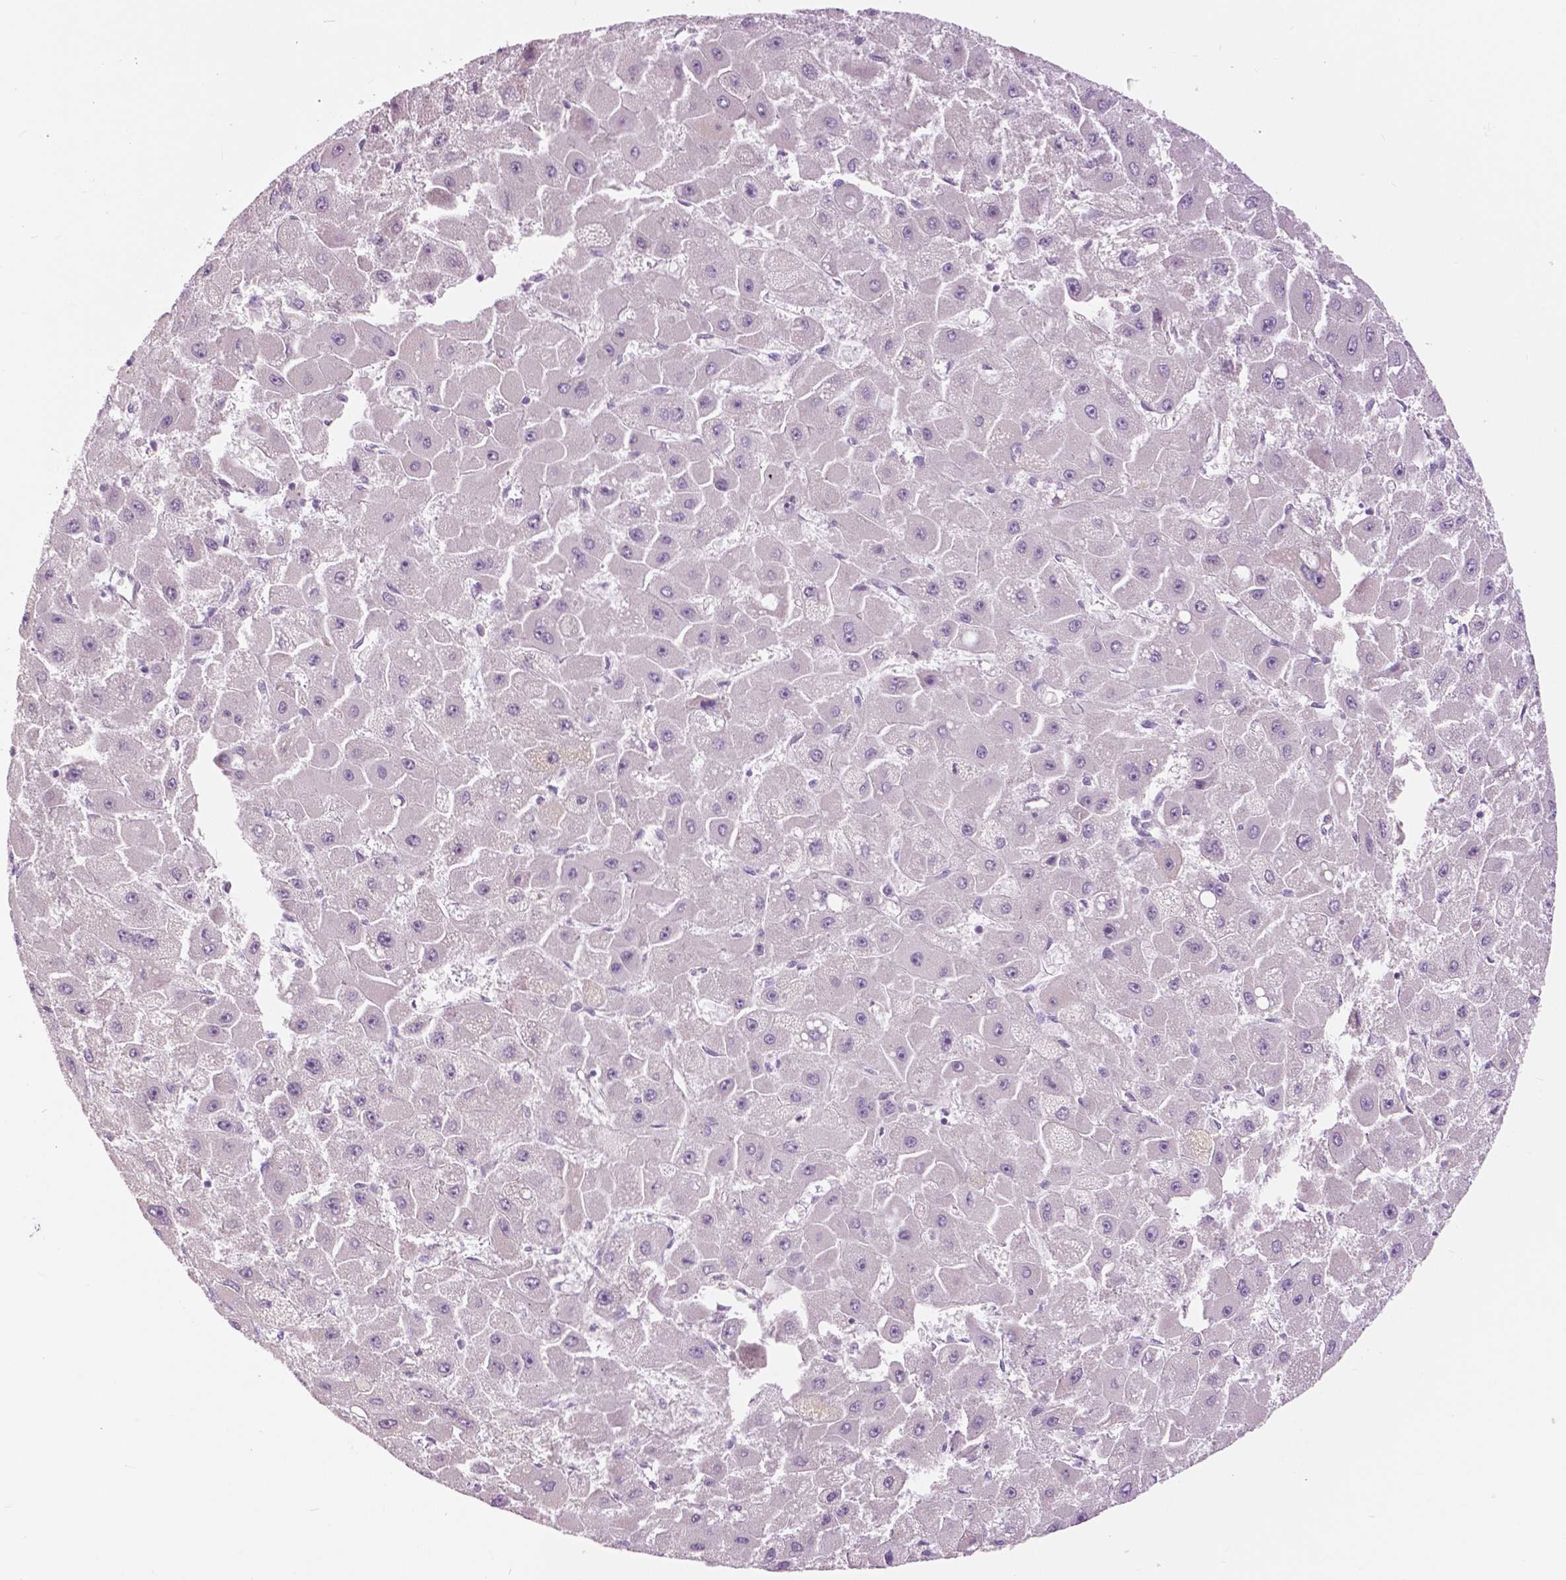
{"staining": {"intensity": "negative", "quantity": "none", "location": "none"}, "tissue": "liver cancer", "cell_type": "Tumor cells", "image_type": "cancer", "snomed": [{"axis": "morphology", "description": "Carcinoma, Hepatocellular, NOS"}, {"axis": "topography", "description": "Liver"}], "caption": "Micrograph shows no protein expression in tumor cells of liver cancer (hepatocellular carcinoma) tissue. The staining was performed using DAB to visualize the protein expression in brown, while the nuclei were stained in blue with hematoxylin (Magnification: 20x).", "gene": "SERPINI1", "patient": {"sex": "female", "age": 25}}